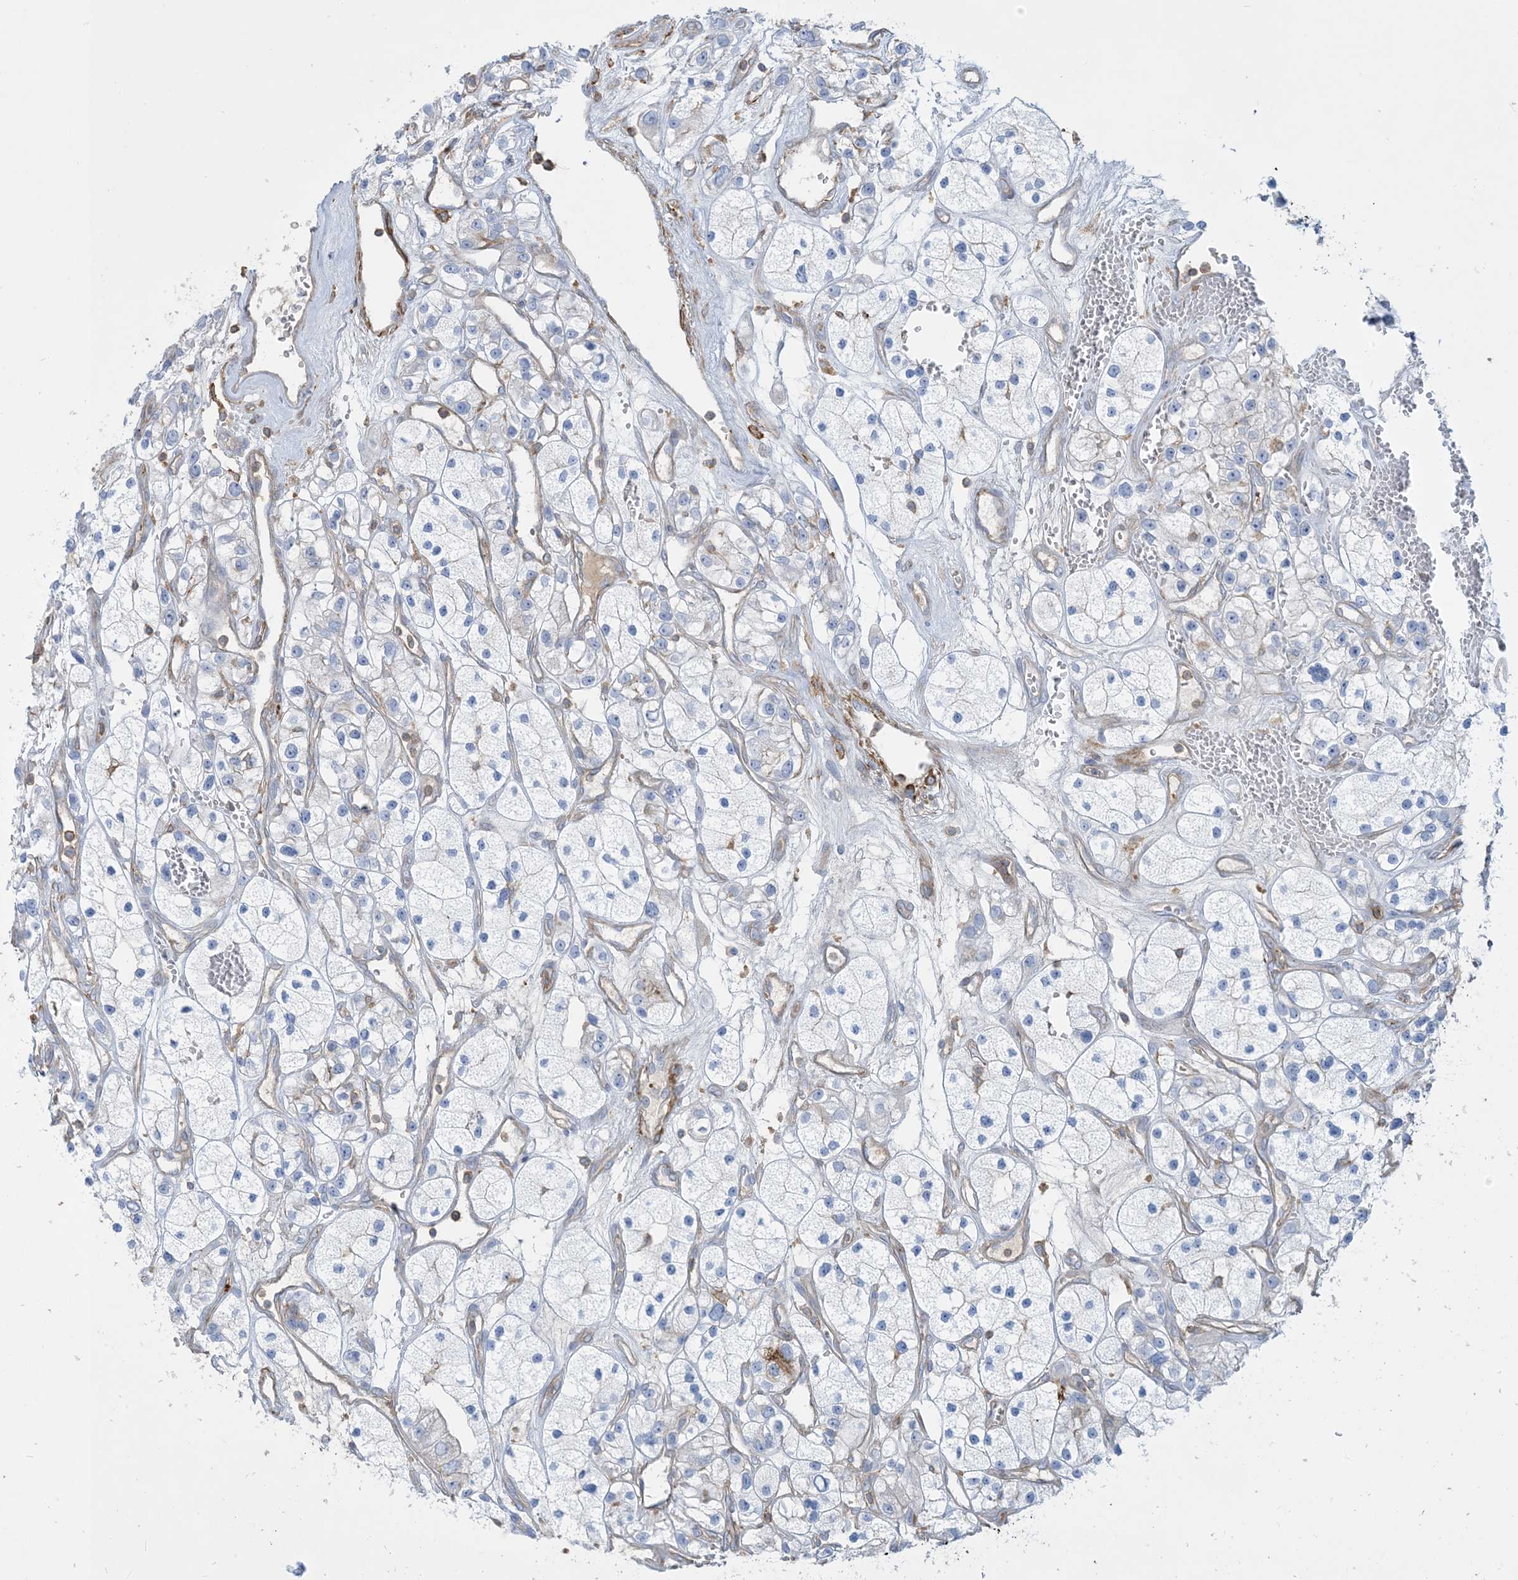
{"staining": {"intensity": "negative", "quantity": "none", "location": "none"}, "tissue": "renal cancer", "cell_type": "Tumor cells", "image_type": "cancer", "snomed": [{"axis": "morphology", "description": "Adenocarcinoma, NOS"}, {"axis": "topography", "description": "Kidney"}], "caption": "This micrograph is of renal adenocarcinoma stained with IHC to label a protein in brown with the nuclei are counter-stained blue. There is no staining in tumor cells. The staining is performed using DAB brown chromogen with nuclei counter-stained in using hematoxylin.", "gene": "GTF3C2", "patient": {"sex": "female", "age": 57}}